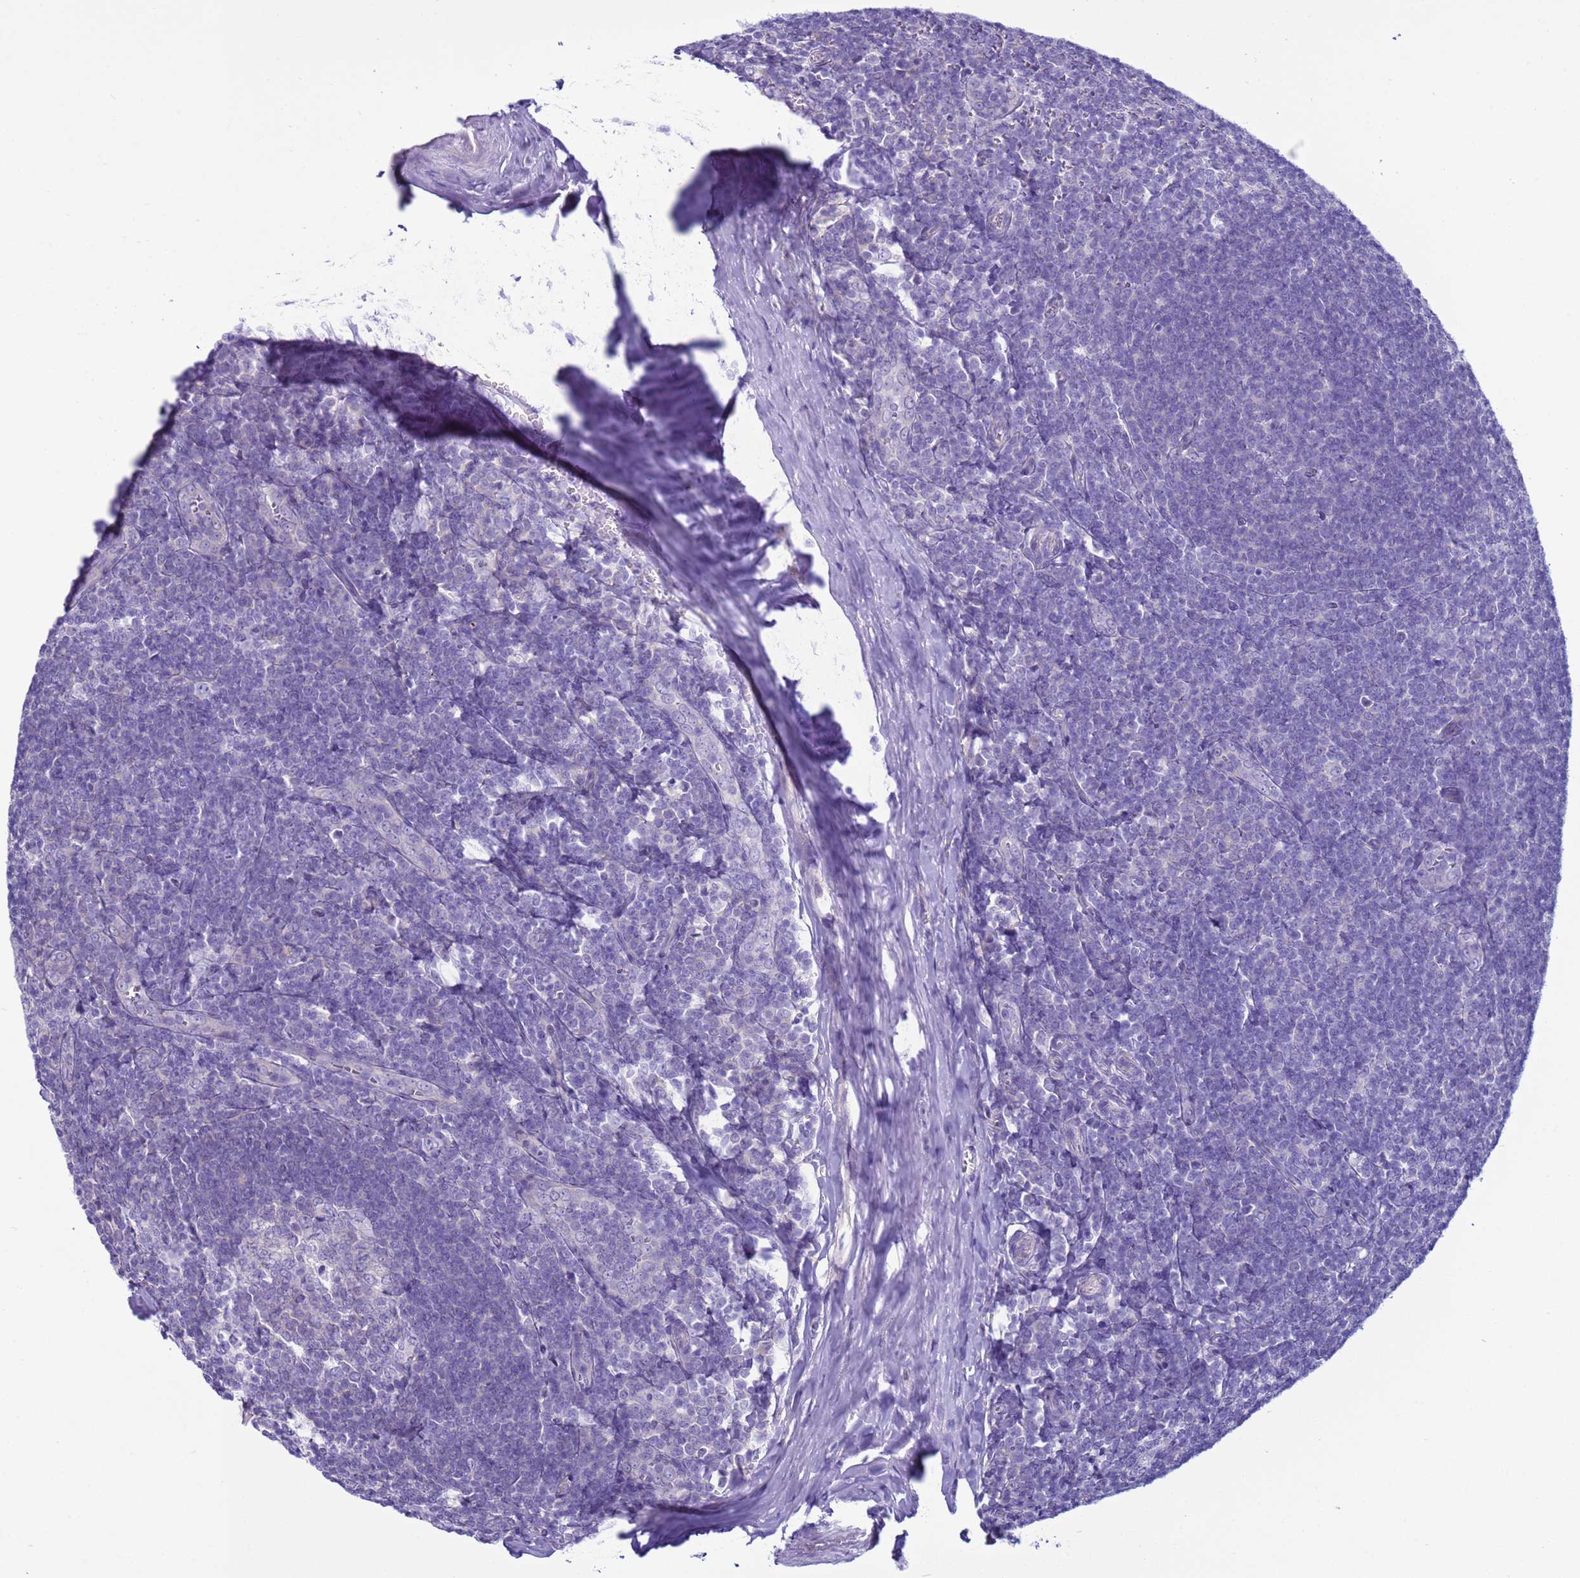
{"staining": {"intensity": "negative", "quantity": "none", "location": "none"}, "tissue": "tonsil", "cell_type": "Germinal center cells", "image_type": "normal", "snomed": [{"axis": "morphology", "description": "Normal tissue, NOS"}, {"axis": "topography", "description": "Tonsil"}], "caption": "This is a histopathology image of immunohistochemistry (IHC) staining of benign tonsil, which shows no expression in germinal center cells. Brightfield microscopy of immunohistochemistry (IHC) stained with DAB (3,3'-diaminobenzidine) (brown) and hematoxylin (blue), captured at high magnification.", "gene": "CST1", "patient": {"sex": "male", "age": 27}}